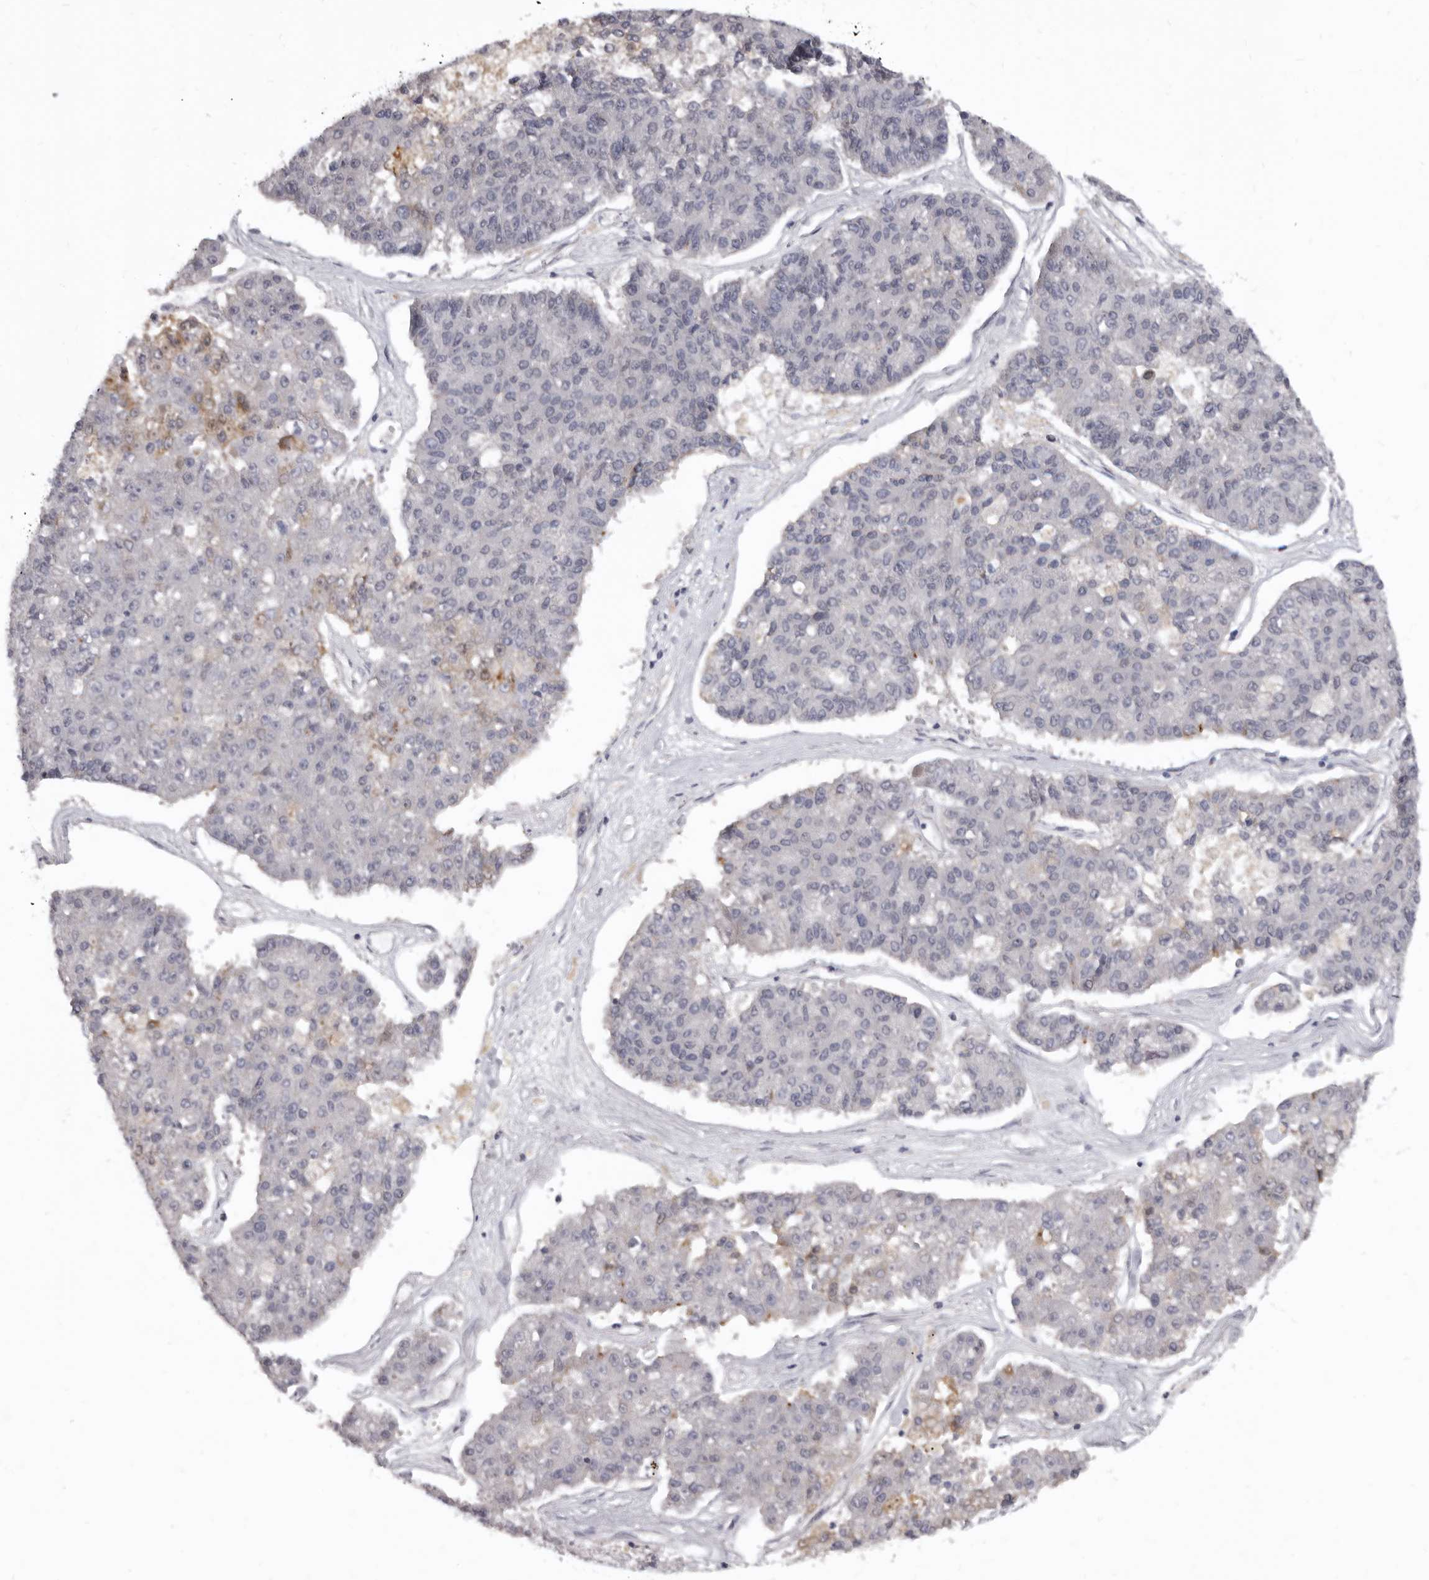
{"staining": {"intensity": "weak", "quantity": "<25%", "location": "cytoplasmic/membranous"}, "tissue": "pancreatic cancer", "cell_type": "Tumor cells", "image_type": "cancer", "snomed": [{"axis": "morphology", "description": "Adenocarcinoma, NOS"}, {"axis": "topography", "description": "Pancreas"}], "caption": "A high-resolution photomicrograph shows IHC staining of pancreatic cancer, which displays no significant staining in tumor cells.", "gene": "SULT1E1", "patient": {"sex": "male", "age": 50}}